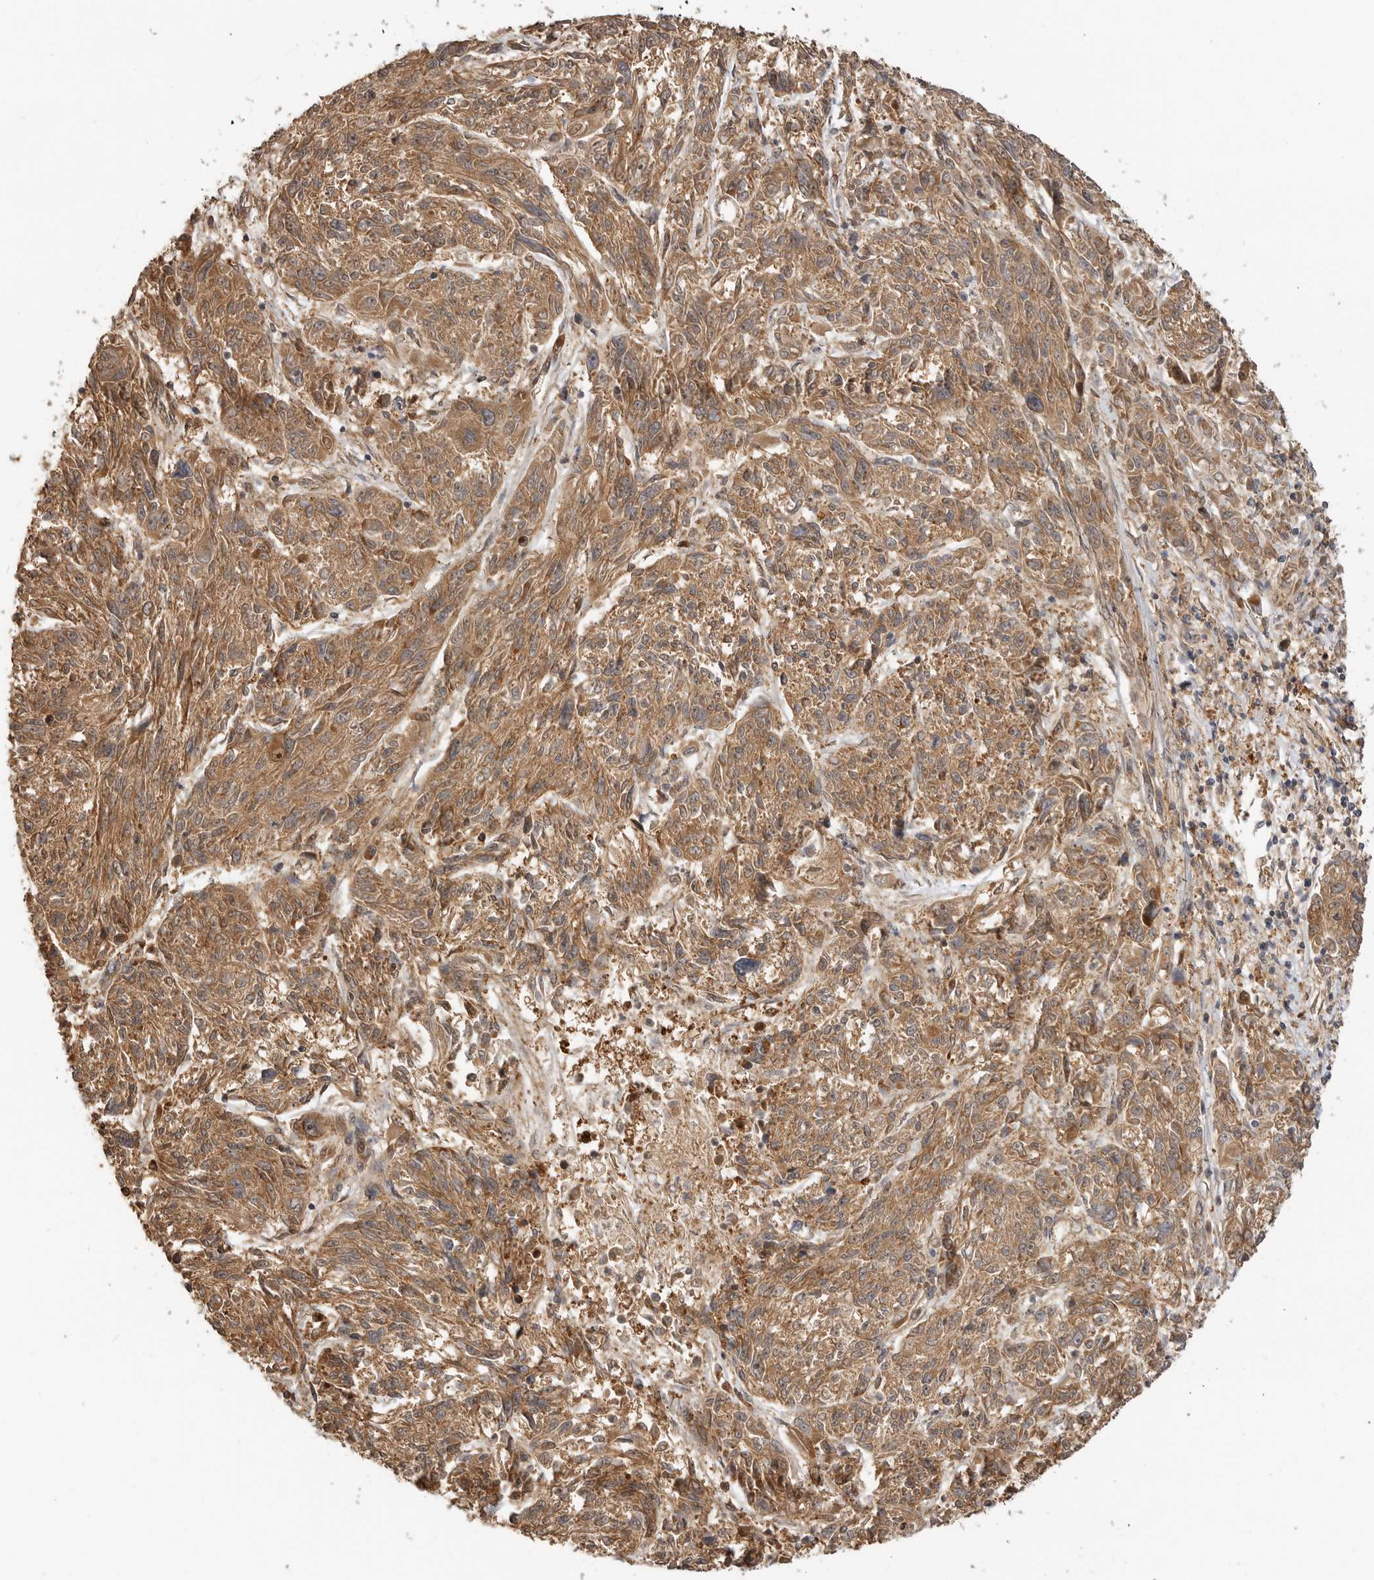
{"staining": {"intensity": "moderate", "quantity": ">75%", "location": "cytoplasmic/membranous"}, "tissue": "melanoma", "cell_type": "Tumor cells", "image_type": "cancer", "snomed": [{"axis": "morphology", "description": "Malignant melanoma, NOS"}, {"axis": "topography", "description": "Skin"}], "caption": "IHC (DAB (3,3'-diaminobenzidine)) staining of human melanoma demonstrates moderate cytoplasmic/membranous protein staining in approximately >75% of tumor cells. (DAB (3,3'-diaminobenzidine) IHC with brightfield microscopy, high magnification).", "gene": "CLDN12", "patient": {"sex": "male", "age": 53}}